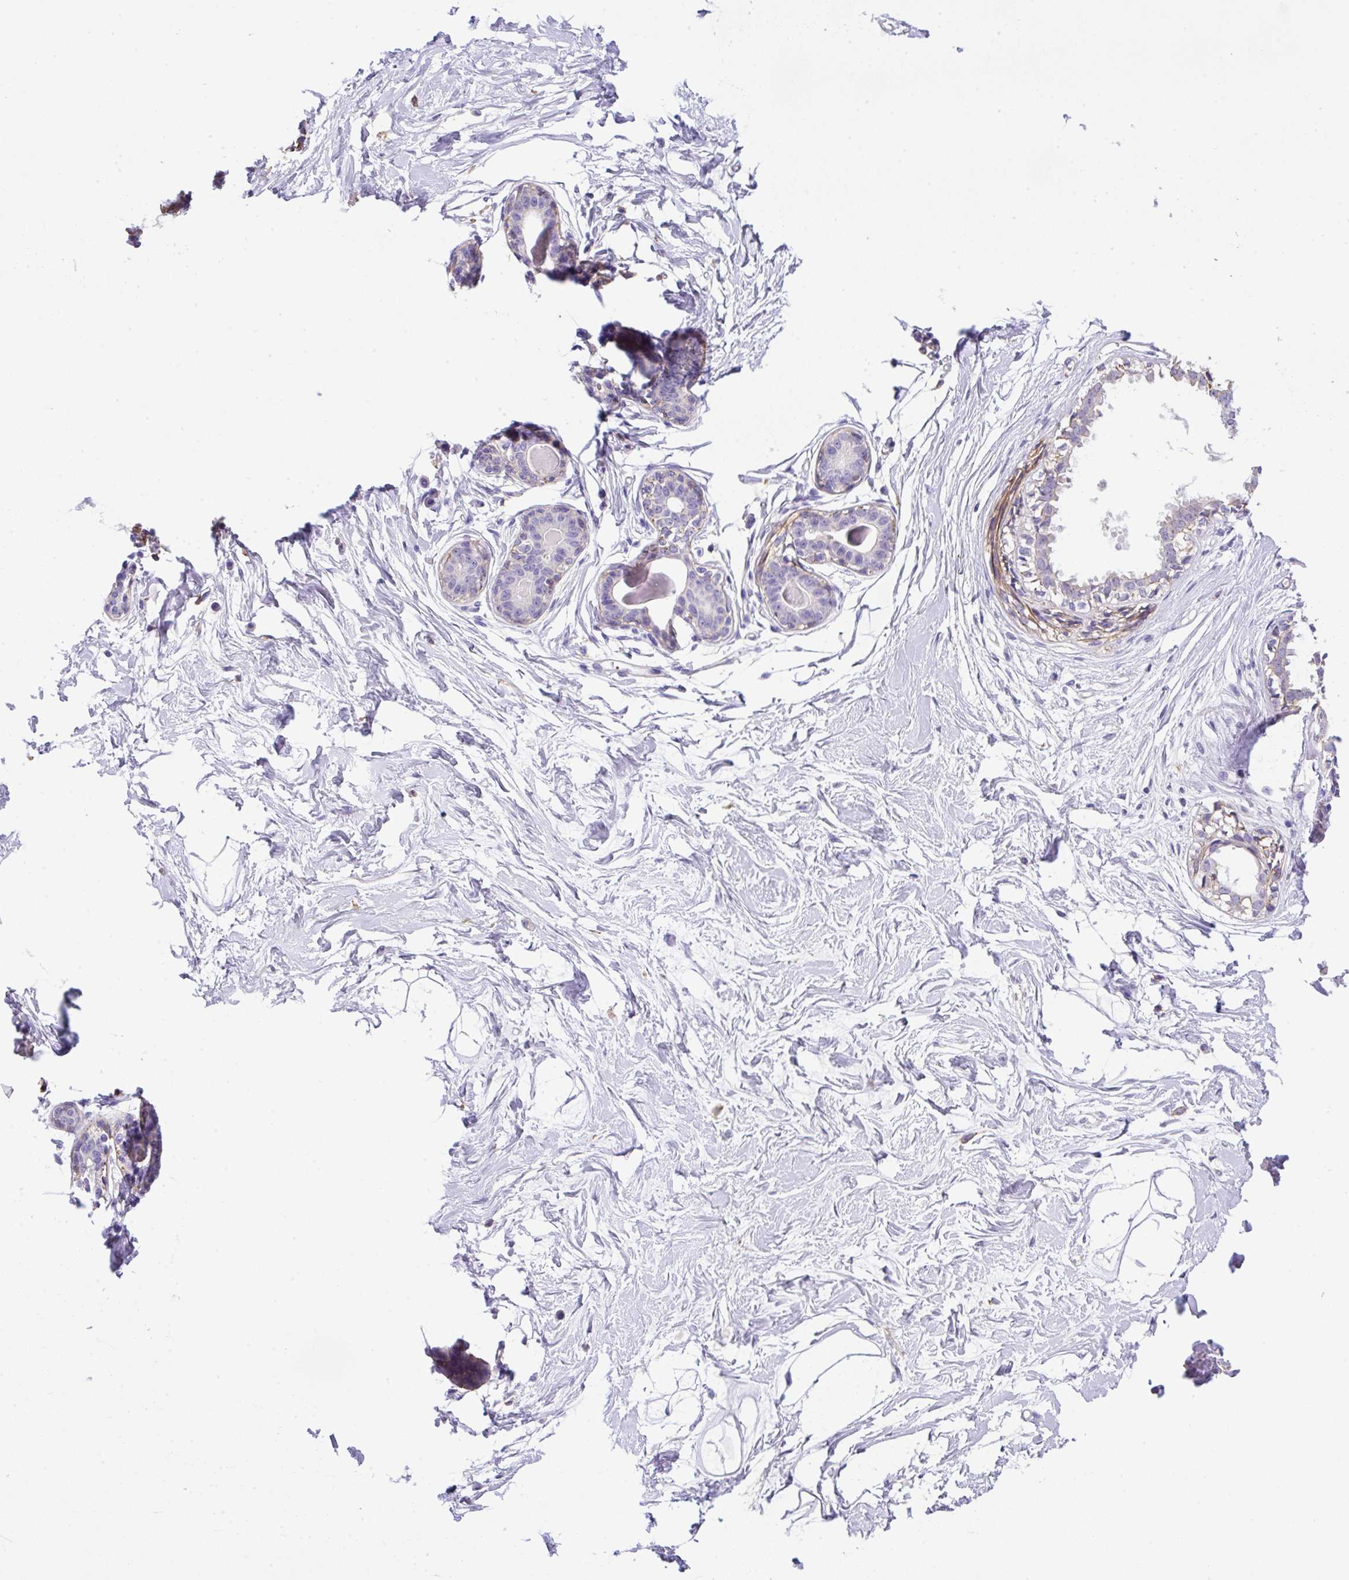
{"staining": {"intensity": "negative", "quantity": "none", "location": "none"}, "tissue": "breast", "cell_type": "Adipocytes", "image_type": "normal", "snomed": [{"axis": "morphology", "description": "Normal tissue, NOS"}, {"axis": "topography", "description": "Breast"}], "caption": "Breast was stained to show a protein in brown. There is no significant expression in adipocytes. Nuclei are stained in blue.", "gene": "NPTN", "patient": {"sex": "female", "age": 45}}